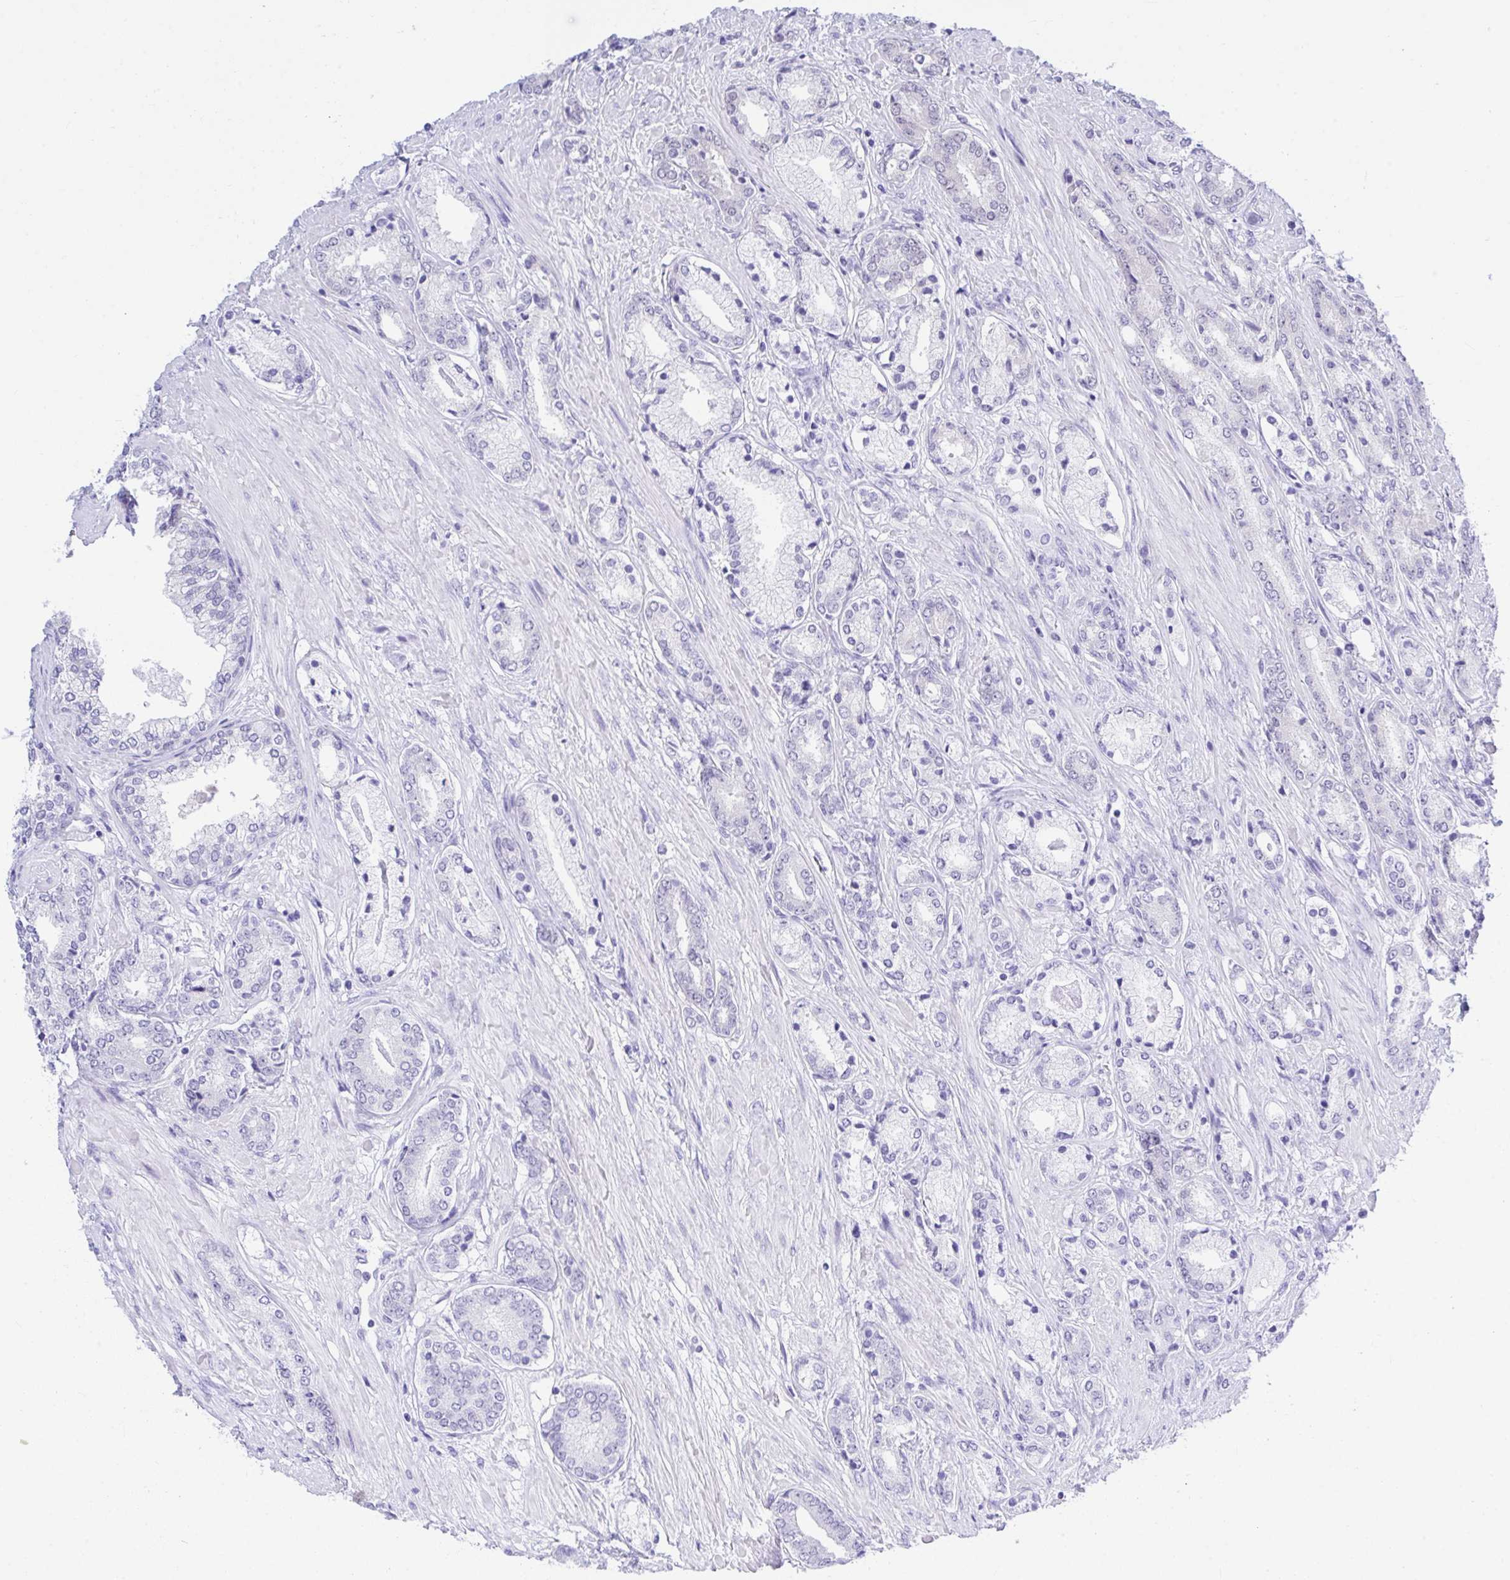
{"staining": {"intensity": "negative", "quantity": "none", "location": "none"}, "tissue": "prostate cancer", "cell_type": "Tumor cells", "image_type": "cancer", "snomed": [{"axis": "morphology", "description": "Adenocarcinoma, High grade"}, {"axis": "topography", "description": "Prostate"}], "caption": "The image reveals no staining of tumor cells in prostate cancer. (Immunohistochemistry, brightfield microscopy, high magnification).", "gene": "THOP1", "patient": {"sex": "male", "age": 56}}